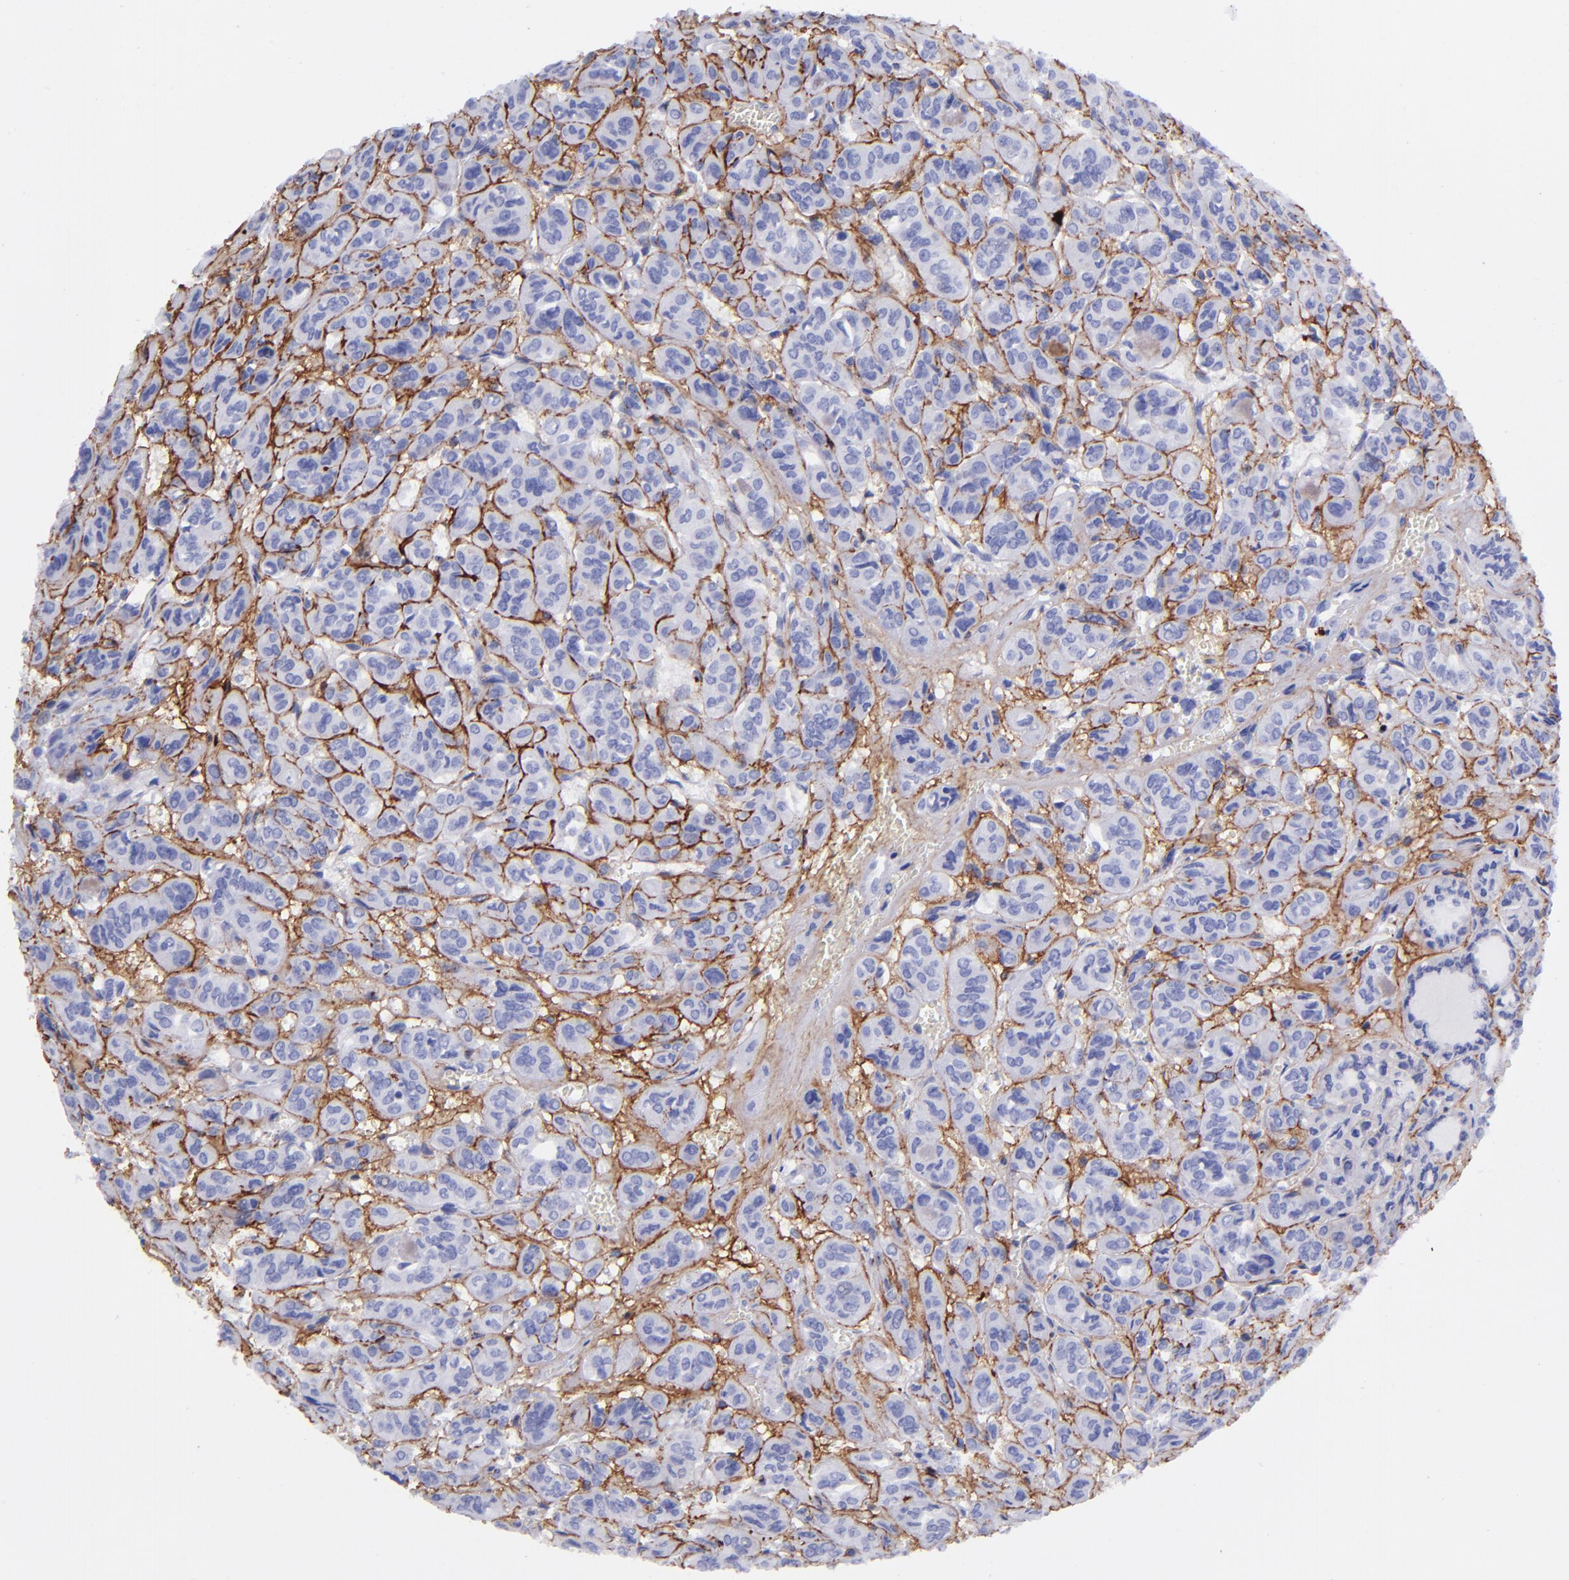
{"staining": {"intensity": "negative", "quantity": "none", "location": "none"}, "tissue": "thyroid cancer", "cell_type": "Tumor cells", "image_type": "cancer", "snomed": [{"axis": "morphology", "description": "Follicular adenoma carcinoma, NOS"}, {"axis": "topography", "description": "Thyroid gland"}], "caption": "Tumor cells are negative for brown protein staining in thyroid follicular adenoma carcinoma.", "gene": "EFCAB13", "patient": {"sex": "female", "age": 71}}